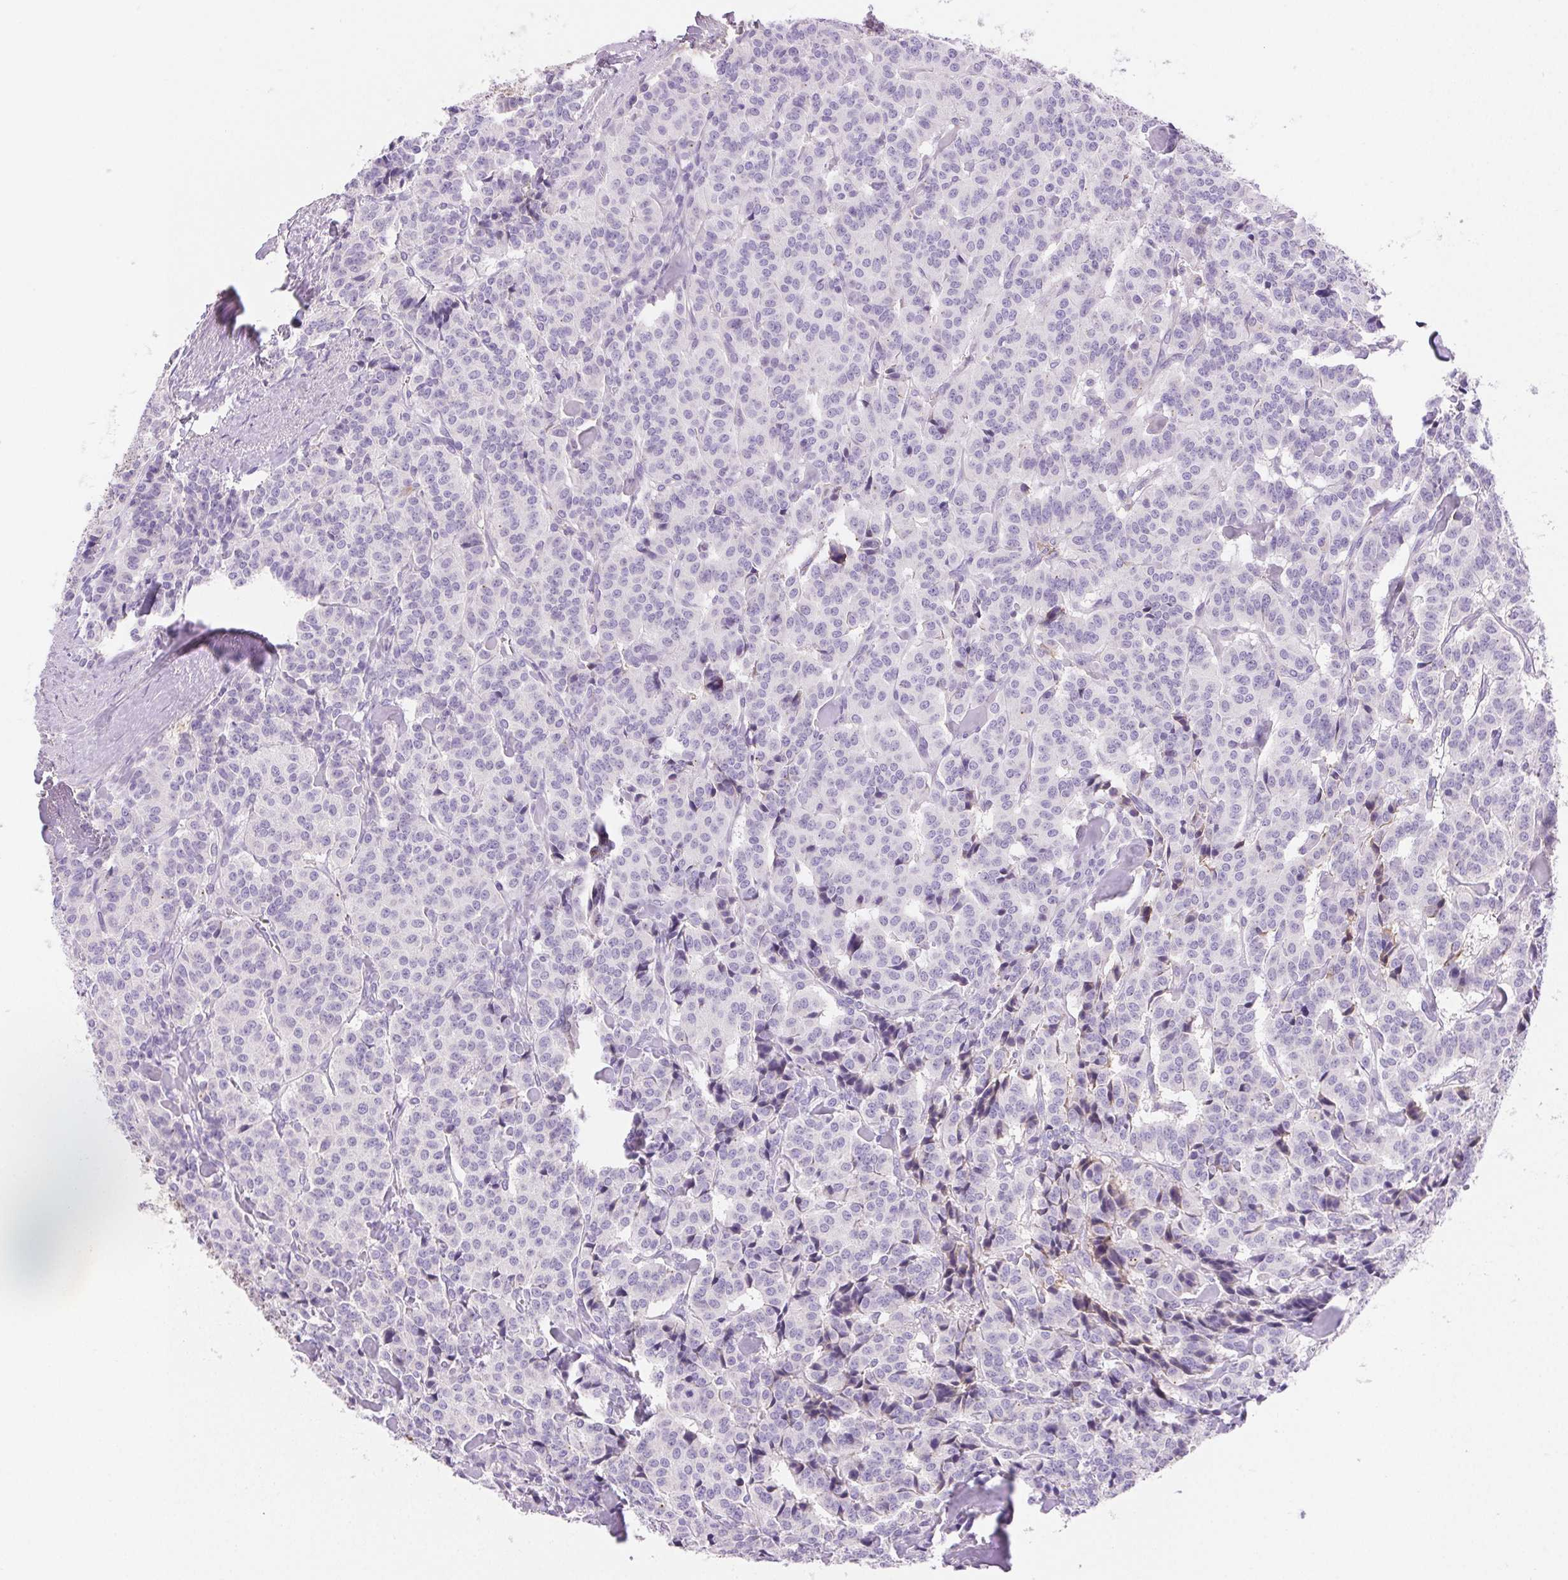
{"staining": {"intensity": "negative", "quantity": "none", "location": "none"}, "tissue": "carcinoid", "cell_type": "Tumor cells", "image_type": "cancer", "snomed": [{"axis": "morphology", "description": "Normal tissue, NOS"}, {"axis": "morphology", "description": "Carcinoid, malignant, NOS"}, {"axis": "topography", "description": "Lung"}], "caption": "Carcinoid was stained to show a protein in brown. There is no significant positivity in tumor cells. (Stains: DAB (3,3'-diaminobenzidine) immunohistochemistry with hematoxylin counter stain, Microscopy: brightfield microscopy at high magnification).", "gene": "FGA", "patient": {"sex": "female", "age": 46}}